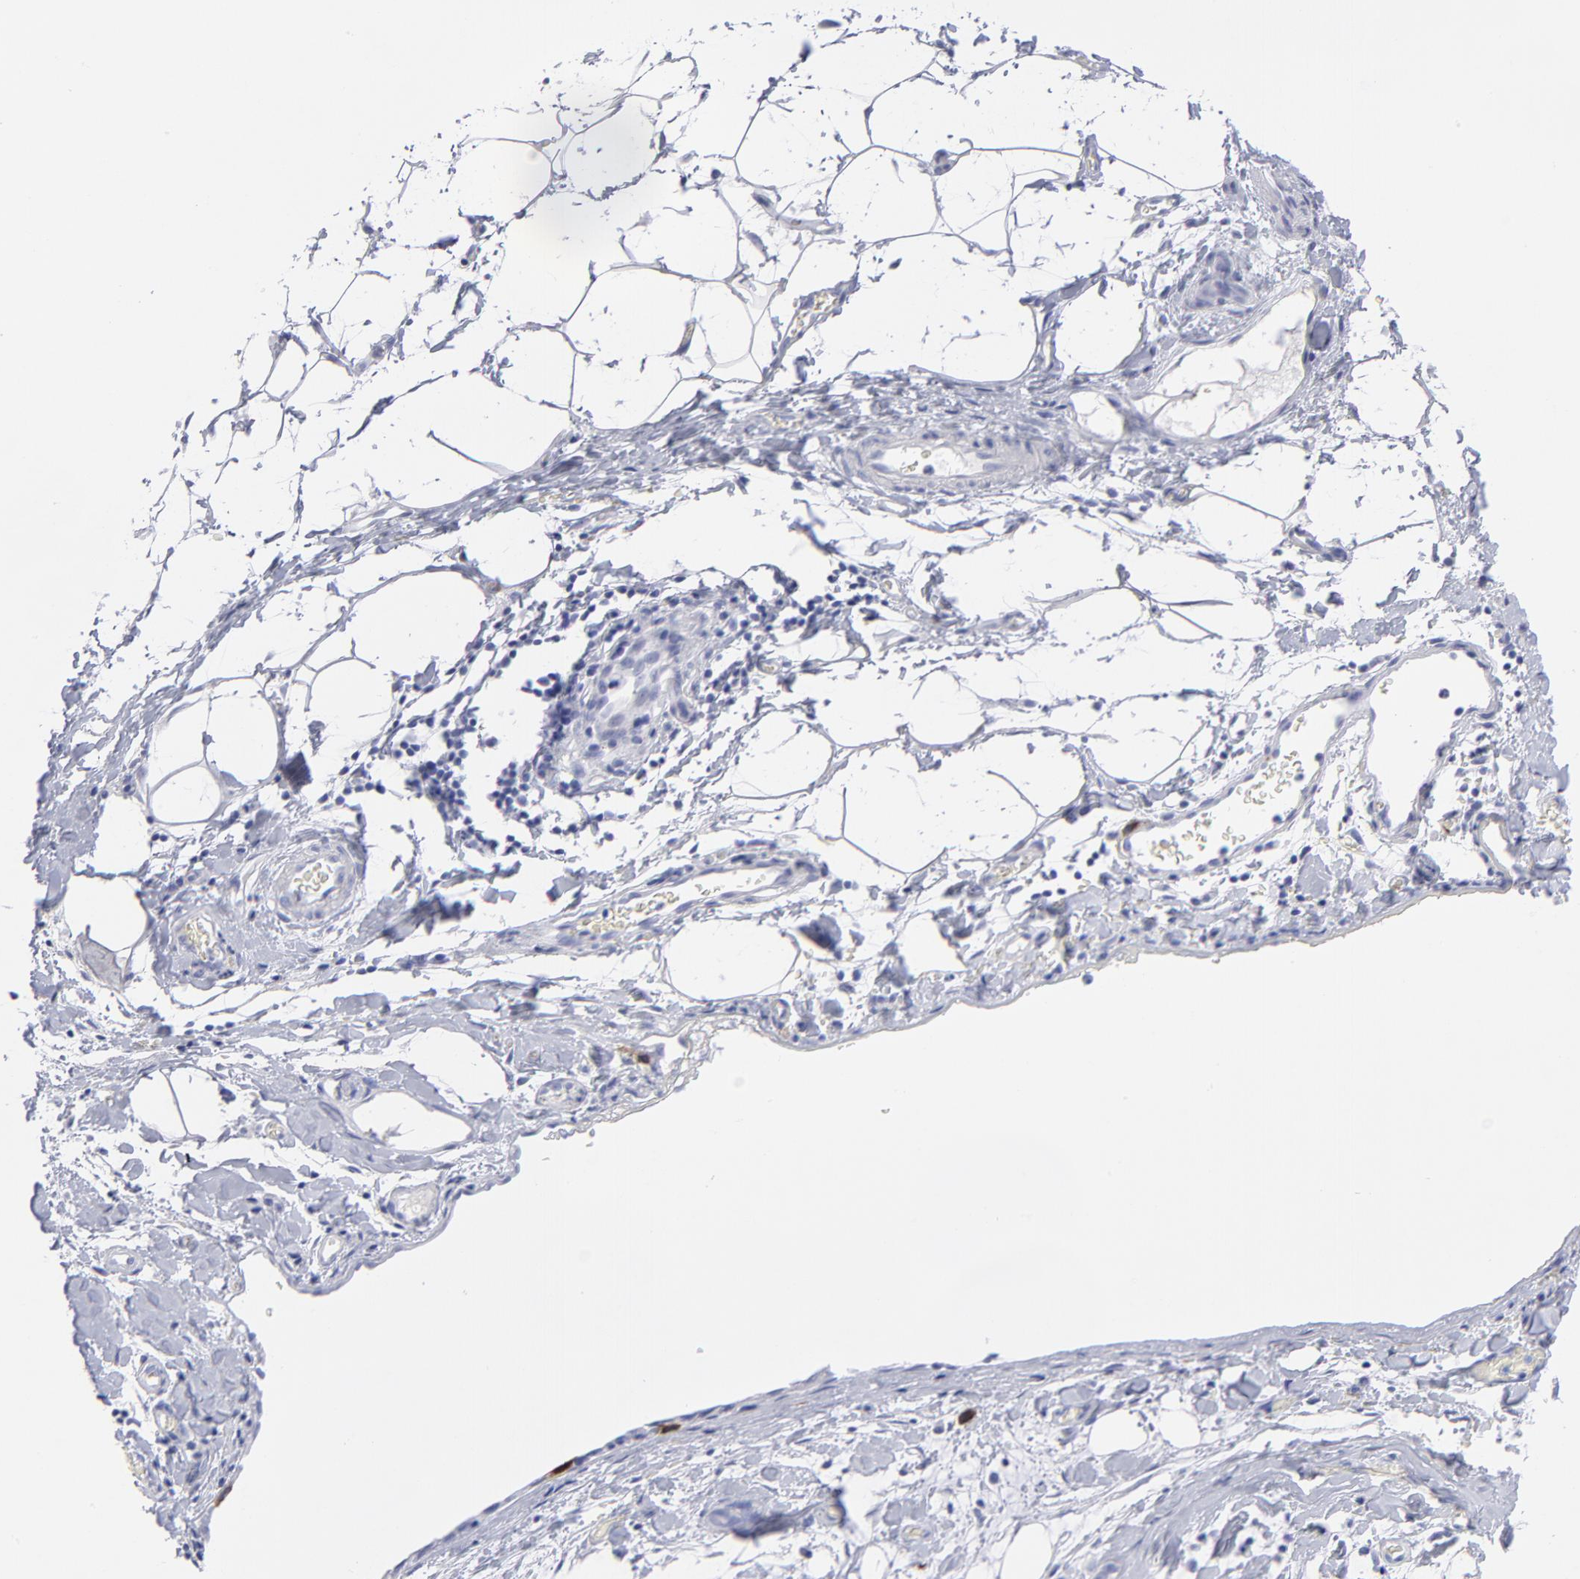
{"staining": {"intensity": "strong", "quantity": "<25%", "location": "cytoplasmic/membranous"}, "tissue": "stomach cancer", "cell_type": "Tumor cells", "image_type": "cancer", "snomed": [{"axis": "morphology", "description": "Adenocarcinoma, NOS"}, {"axis": "topography", "description": "Stomach, upper"}], "caption": "Tumor cells show medium levels of strong cytoplasmic/membranous staining in approximately <25% of cells in adenocarcinoma (stomach). (DAB (3,3'-diaminobenzidine) IHC with brightfield microscopy, high magnification).", "gene": "CCNB1", "patient": {"sex": "male", "age": 47}}